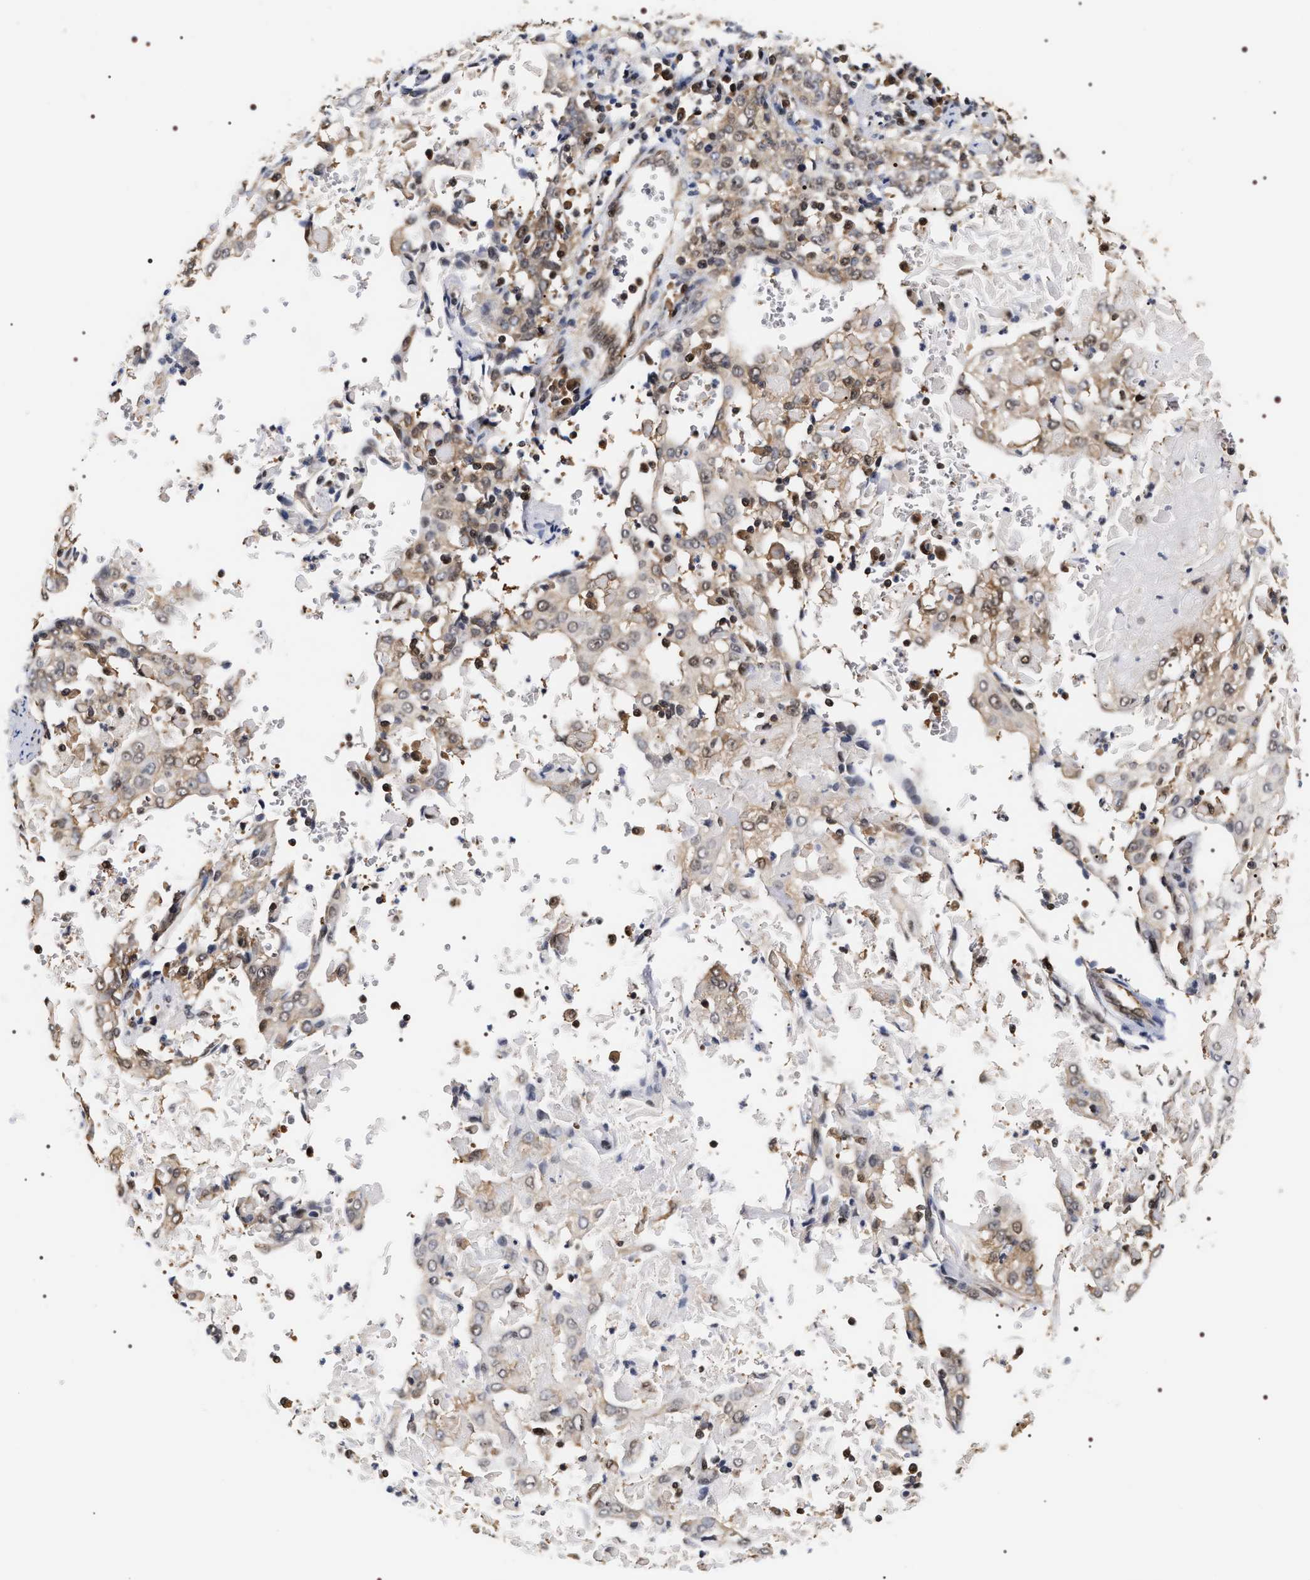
{"staining": {"intensity": "moderate", "quantity": "<25%", "location": "cytoplasmic/membranous,nuclear"}, "tissue": "cervical cancer", "cell_type": "Tumor cells", "image_type": "cancer", "snomed": [{"axis": "morphology", "description": "Squamous cell carcinoma, NOS"}, {"axis": "topography", "description": "Cervix"}], "caption": "The photomicrograph reveals a brown stain indicating the presence of a protein in the cytoplasmic/membranous and nuclear of tumor cells in squamous cell carcinoma (cervical).", "gene": "BAG6", "patient": {"sex": "female", "age": 39}}